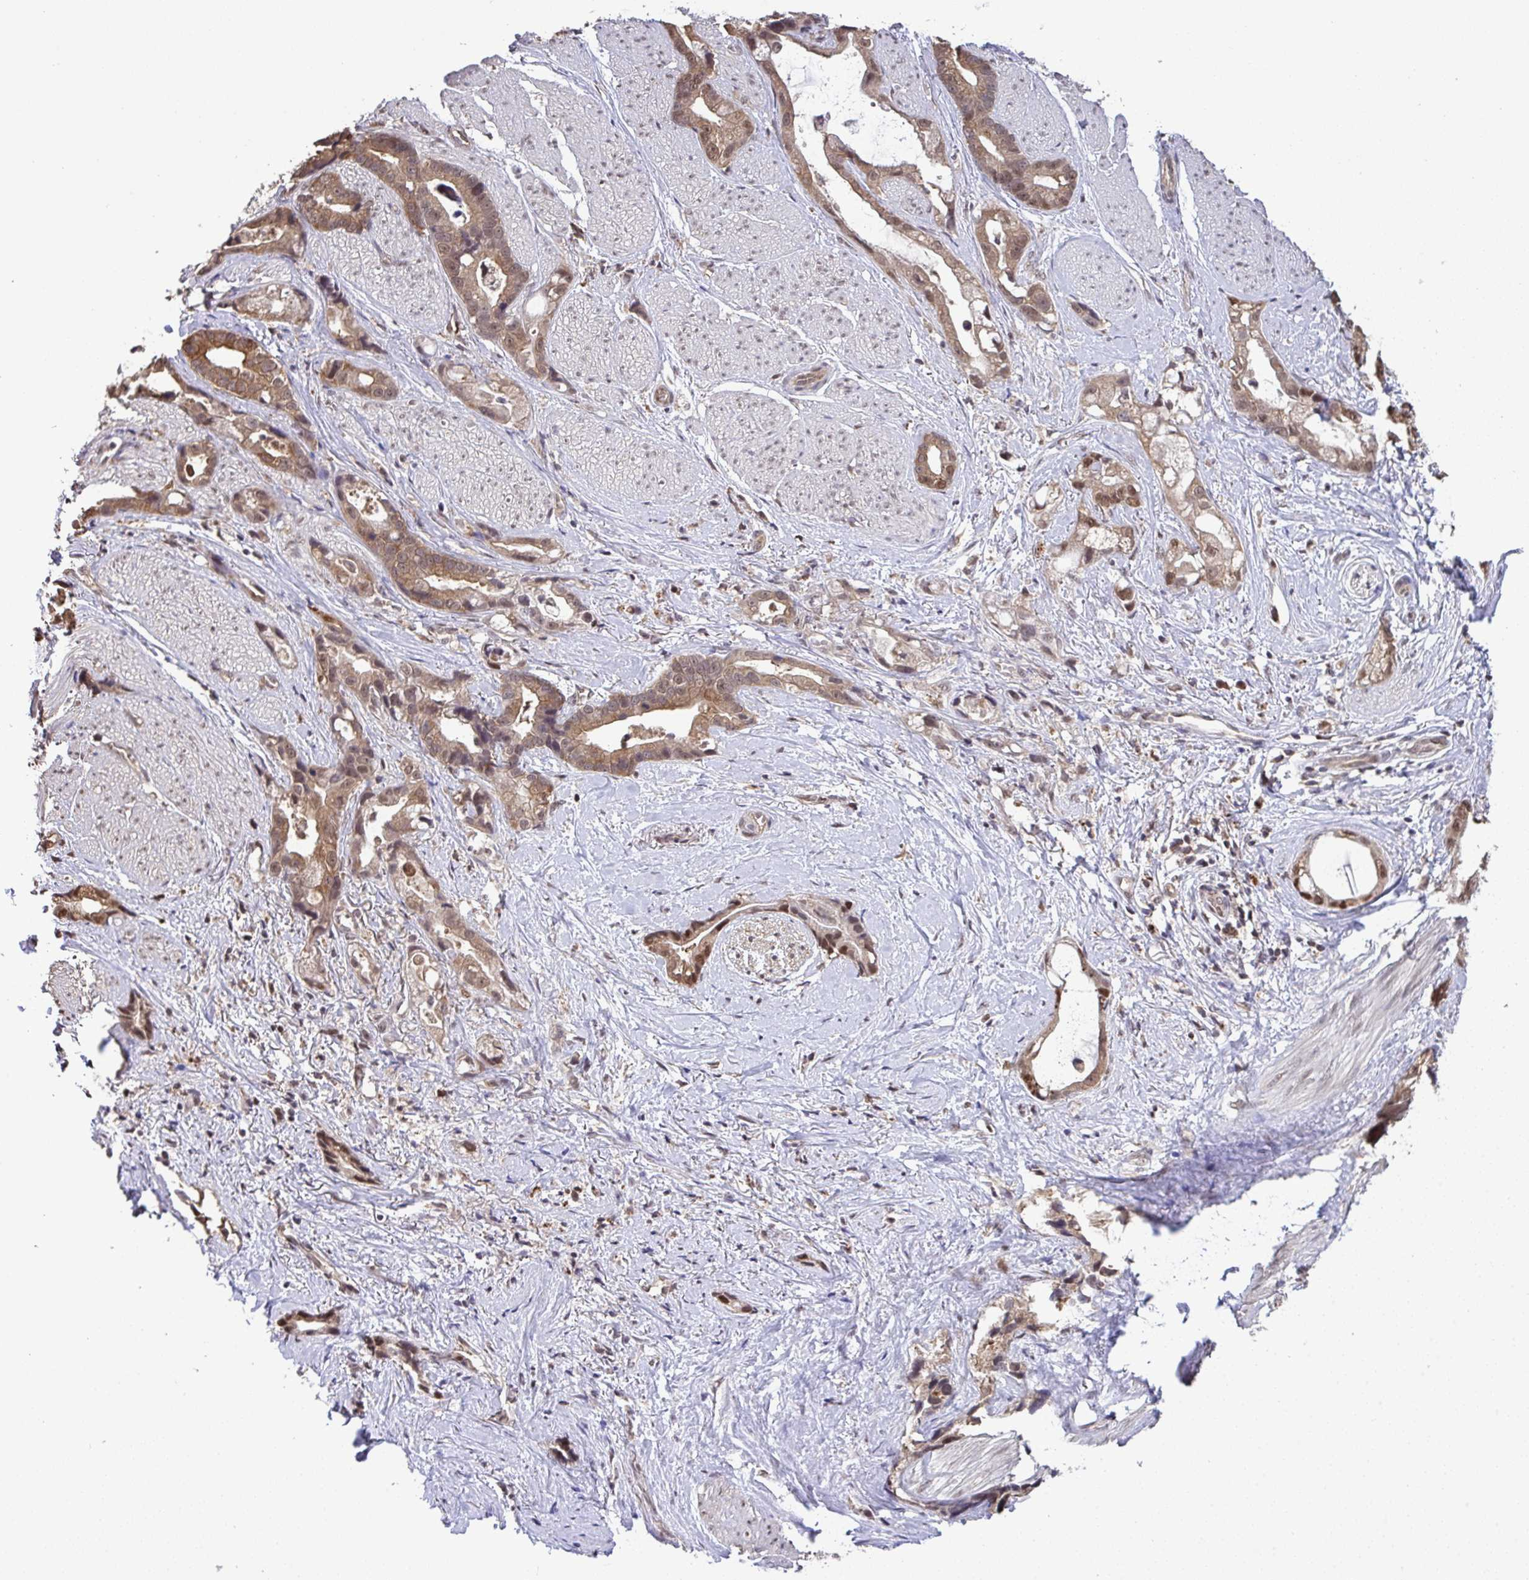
{"staining": {"intensity": "moderate", "quantity": ">75%", "location": "cytoplasmic/membranous,nuclear"}, "tissue": "stomach cancer", "cell_type": "Tumor cells", "image_type": "cancer", "snomed": [{"axis": "morphology", "description": "Adenocarcinoma, NOS"}, {"axis": "topography", "description": "Stomach"}], "caption": "Adenocarcinoma (stomach) stained with a brown dye exhibits moderate cytoplasmic/membranous and nuclear positive expression in approximately >75% of tumor cells.", "gene": "C12orf57", "patient": {"sex": "male", "age": 55}}